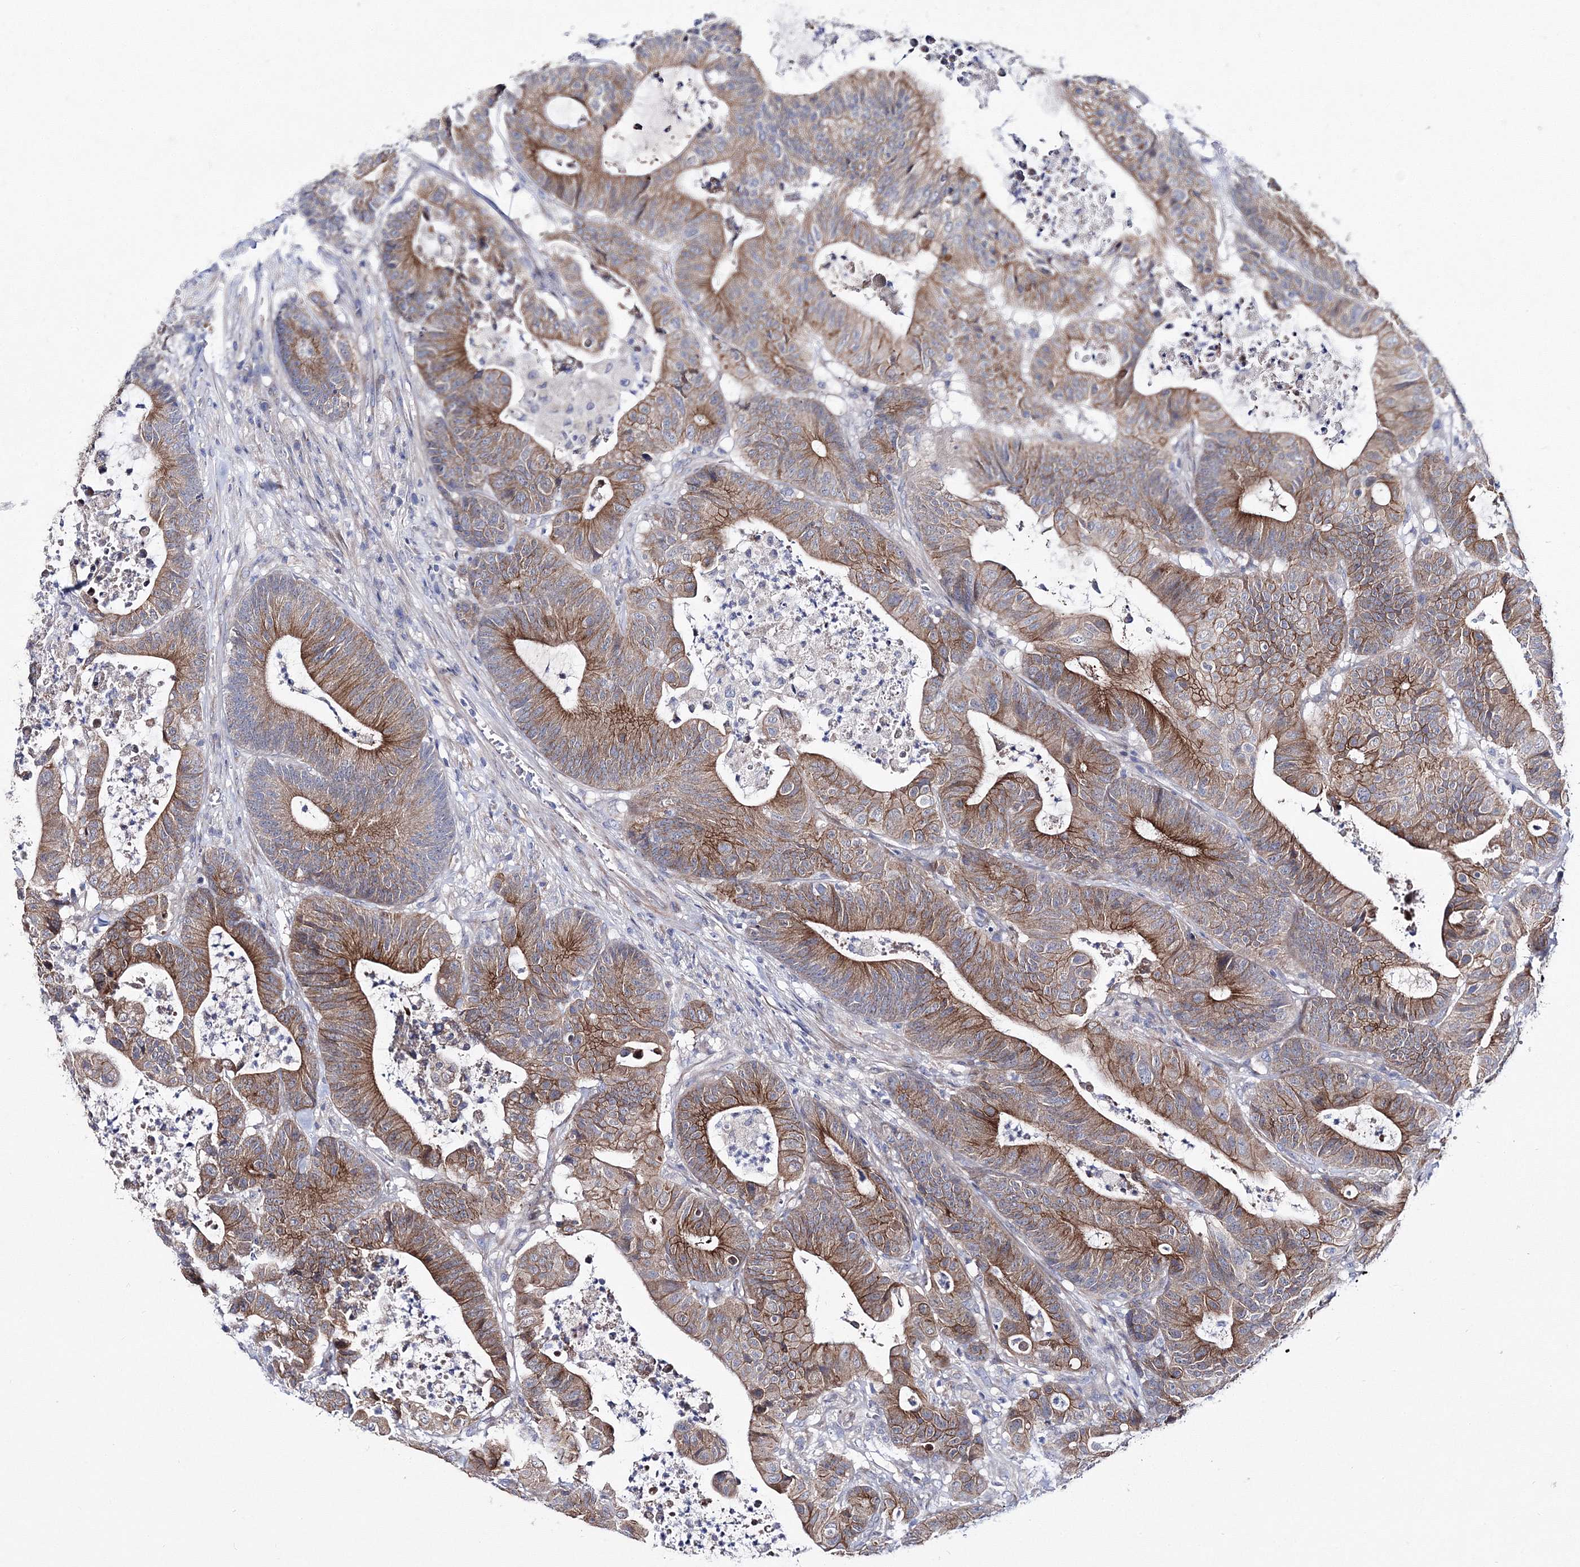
{"staining": {"intensity": "strong", "quantity": "25%-75%", "location": "cytoplasmic/membranous"}, "tissue": "colorectal cancer", "cell_type": "Tumor cells", "image_type": "cancer", "snomed": [{"axis": "morphology", "description": "Adenocarcinoma, NOS"}, {"axis": "topography", "description": "Colon"}], "caption": "Human colorectal cancer stained for a protein (brown) displays strong cytoplasmic/membranous positive staining in approximately 25%-75% of tumor cells.", "gene": "ARHGAP32", "patient": {"sex": "female", "age": 84}}